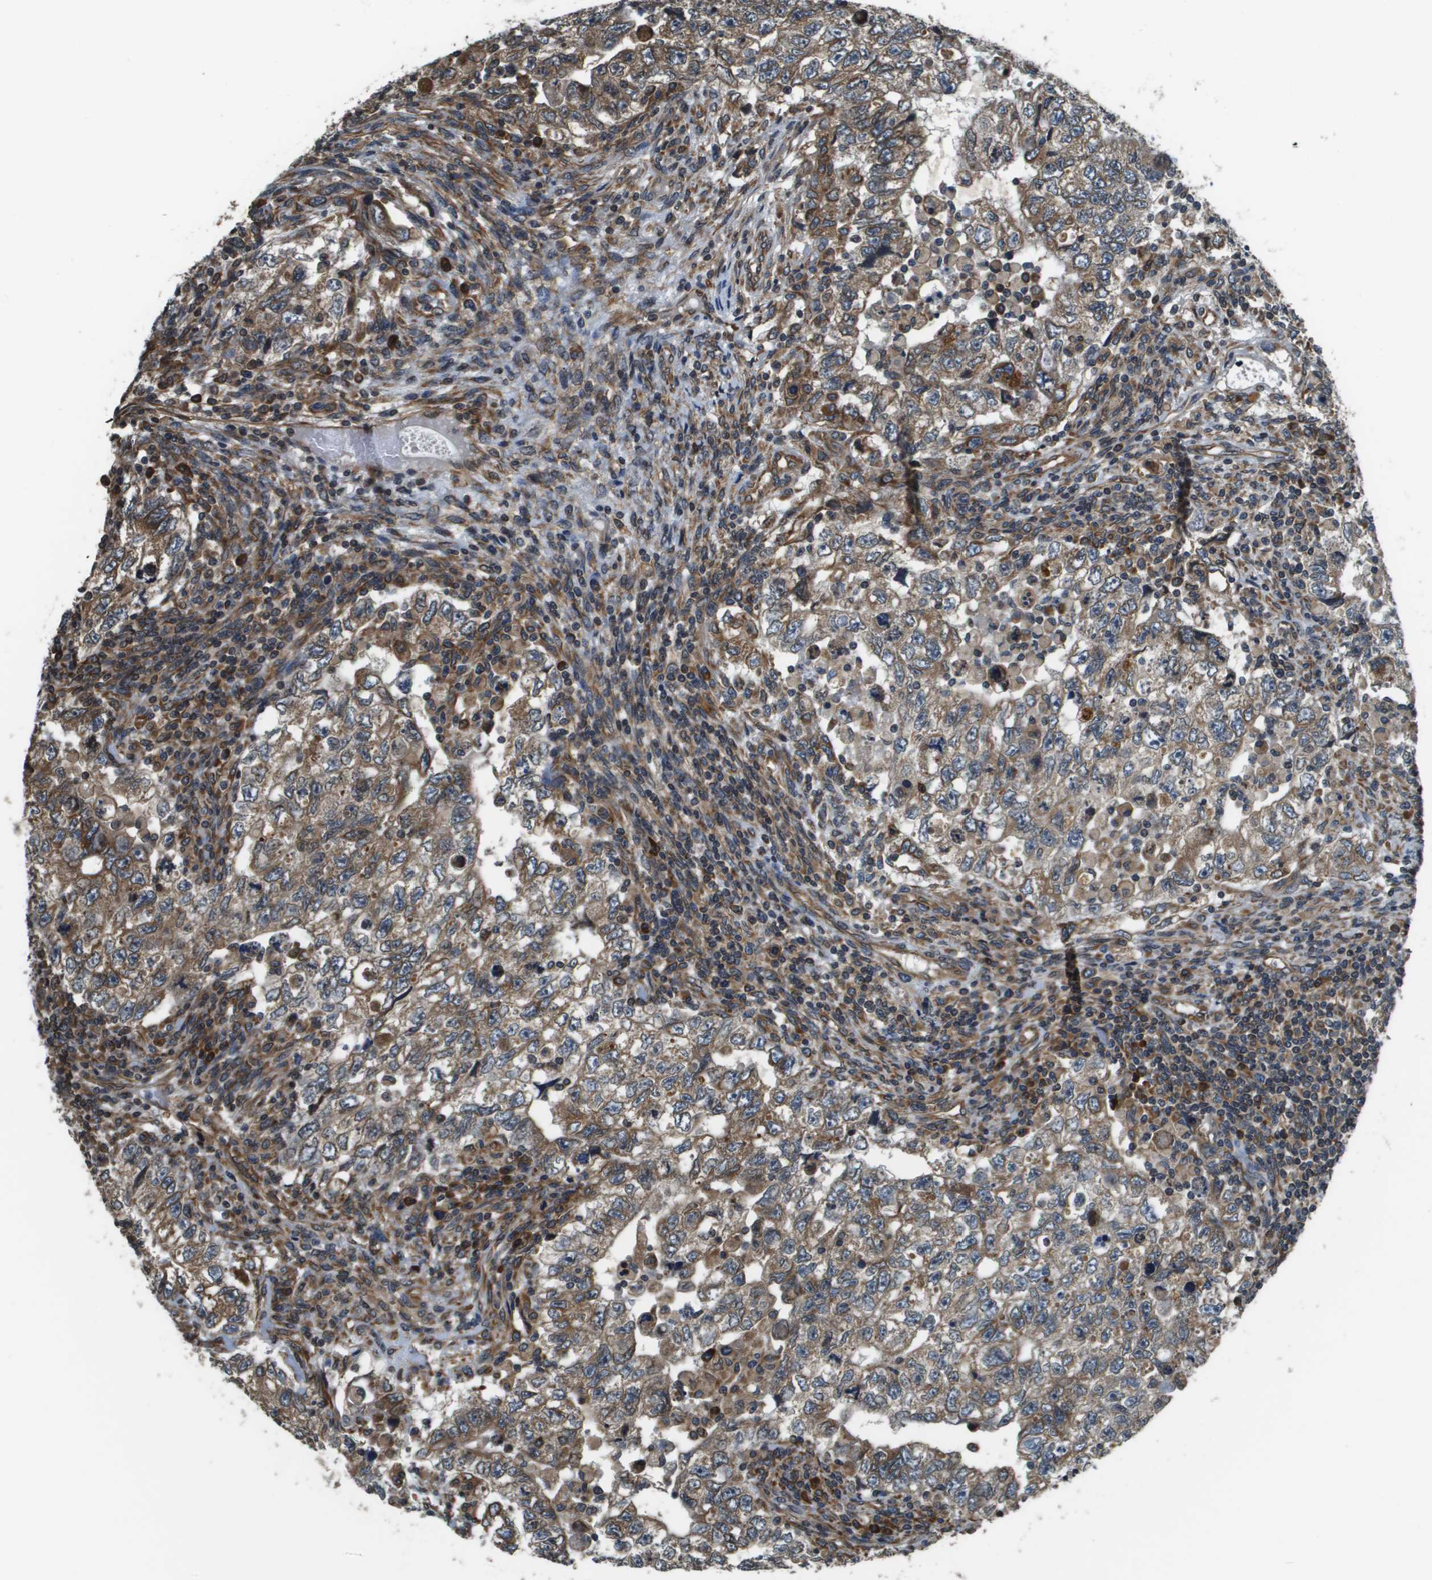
{"staining": {"intensity": "moderate", "quantity": ">75%", "location": "cytoplasmic/membranous"}, "tissue": "testis cancer", "cell_type": "Tumor cells", "image_type": "cancer", "snomed": [{"axis": "morphology", "description": "Carcinoma, Embryonal, NOS"}, {"axis": "topography", "description": "Testis"}], "caption": "IHC staining of embryonal carcinoma (testis), which shows medium levels of moderate cytoplasmic/membranous expression in approximately >75% of tumor cells indicating moderate cytoplasmic/membranous protein expression. The staining was performed using DAB (3,3'-diaminobenzidine) (brown) for protein detection and nuclei were counterstained in hematoxylin (blue).", "gene": "SEC62", "patient": {"sex": "male", "age": 36}}